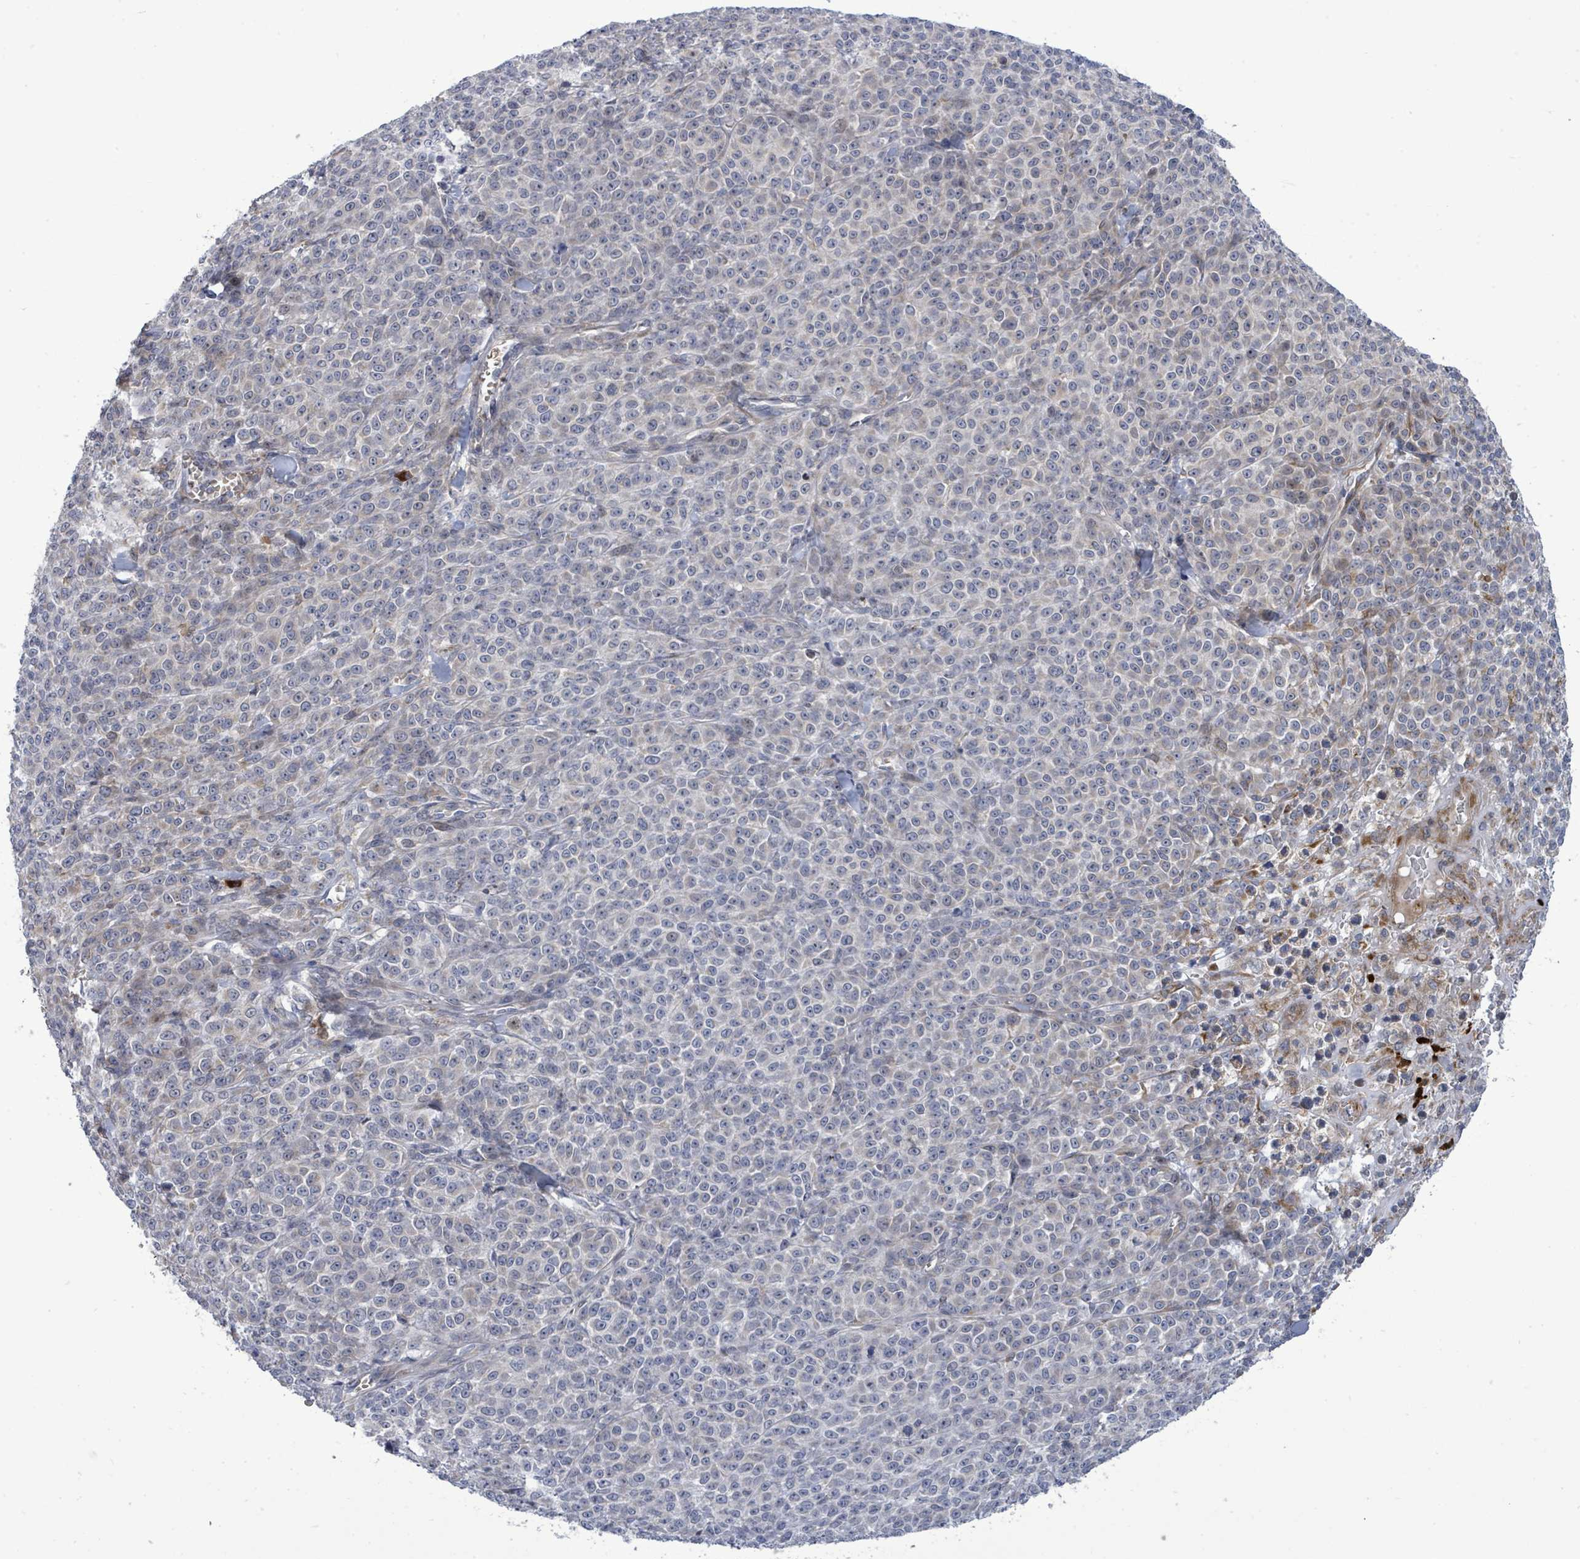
{"staining": {"intensity": "negative", "quantity": "none", "location": "none"}, "tissue": "melanoma", "cell_type": "Tumor cells", "image_type": "cancer", "snomed": [{"axis": "morphology", "description": "Normal tissue, NOS"}, {"axis": "morphology", "description": "Malignant melanoma, NOS"}, {"axis": "topography", "description": "Skin"}], "caption": "This is an immunohistochemistry photomicrograph of malignant melanoma. There is no positivity in tumor cells.", "gene": "SAR1A", "patient": {"sex": "female", "age": 34}}